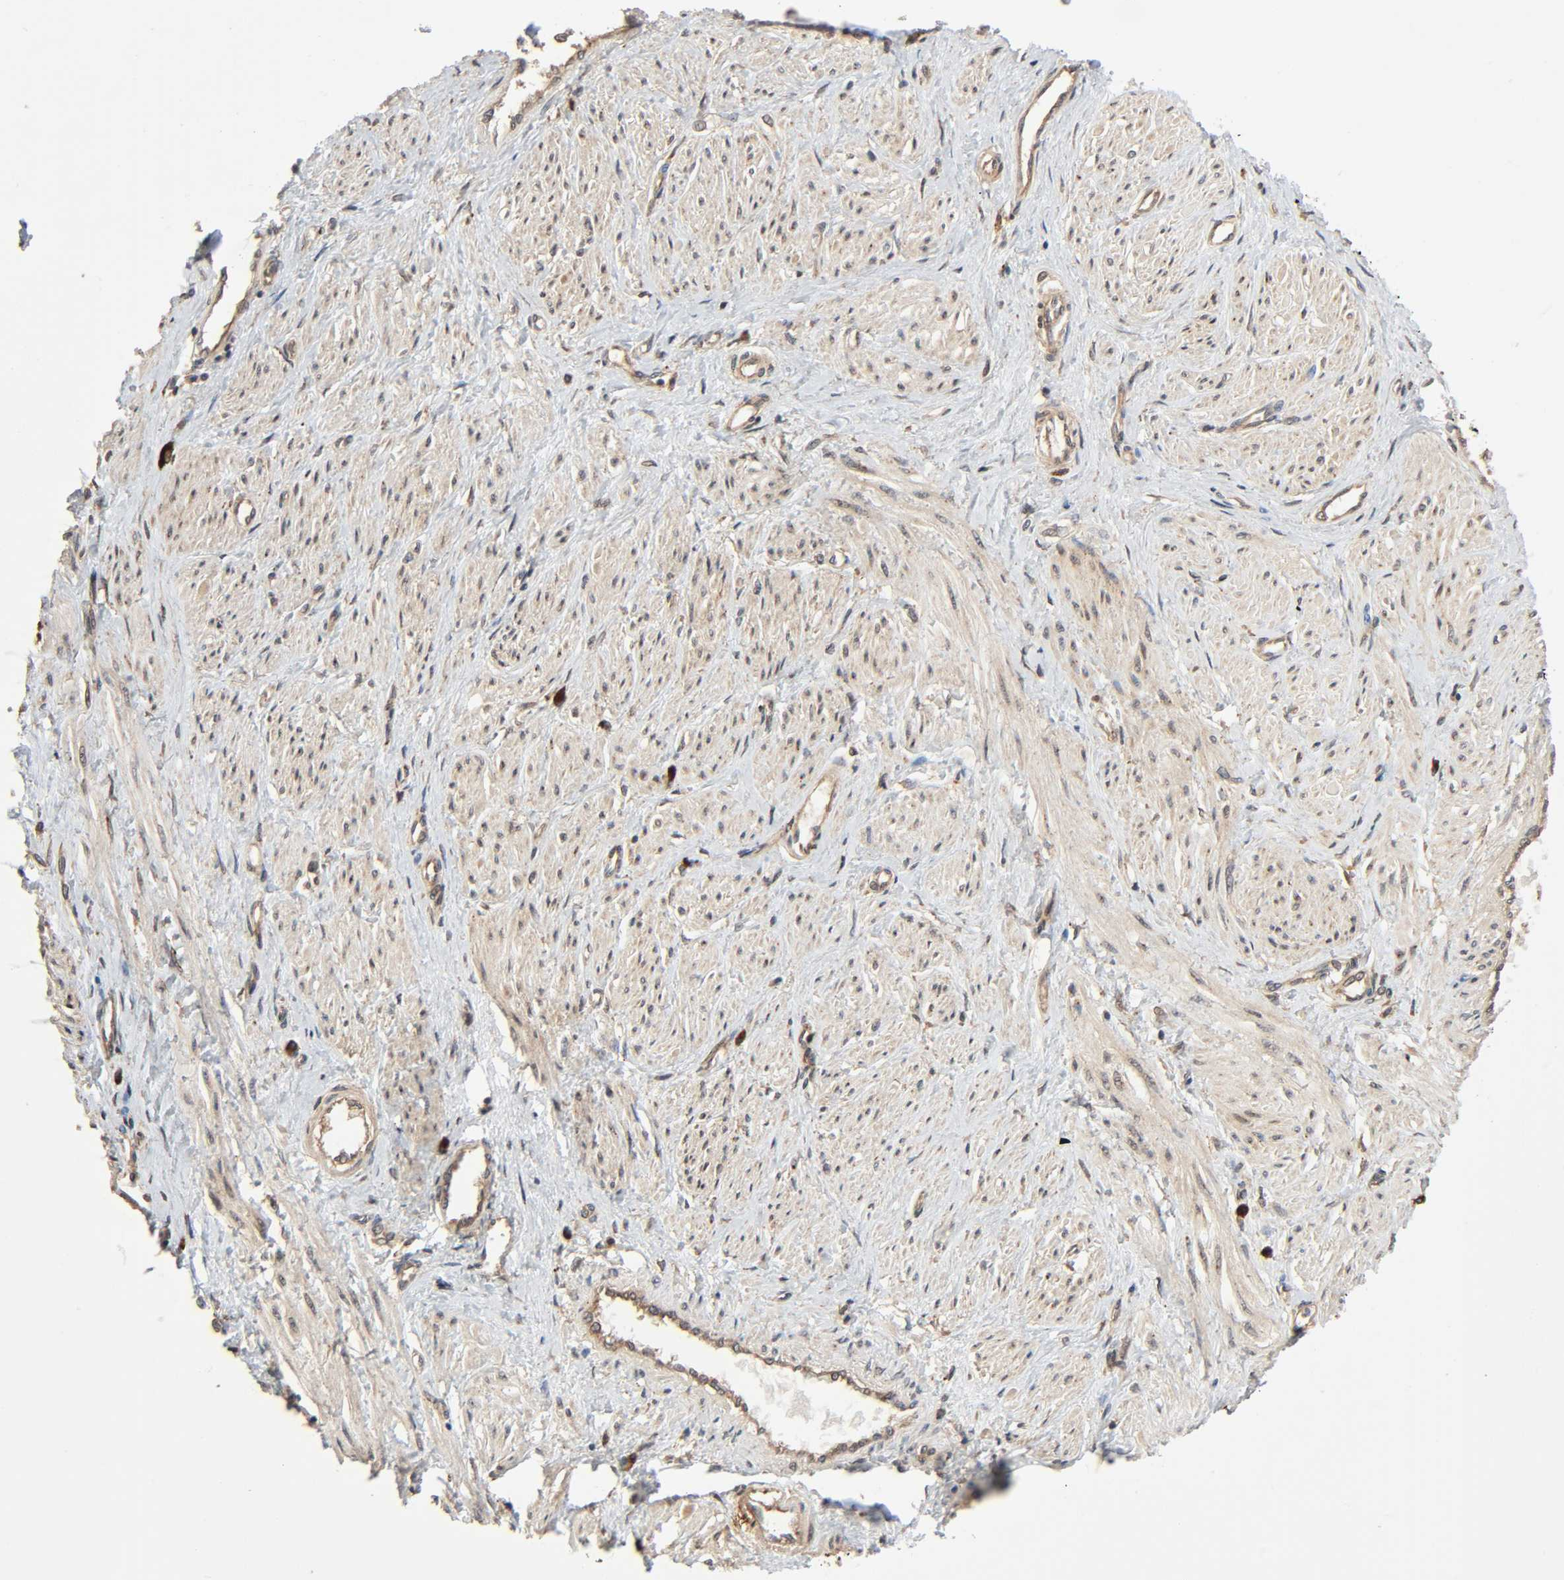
{"staining": {"intensity": "weak", "quantity": ">75%", "location": "cytoplasmic/membranous"}, "tissue": "smooth muscle", "cell_type": "Smooth muscle cells", "image_type": "normal", "snomed": [{"axis": "morphology", "description": "Normal tissue, NOS"}, {"axis": "topography", "description": "Smooth muscle"}, {"axis": "topography", "description": "Uterus"}], "caption": "Smooth muscle stained with immunohistochemistry displays weak cytoplasmic/membranous staining in about >75% of smooth muscle cells. Immunohistochemistry stains the protein of interest in brown and the nuclei are stained blue.", "gene": "PPP2R1B", "patient": {"sex": "female", "age": 39}}